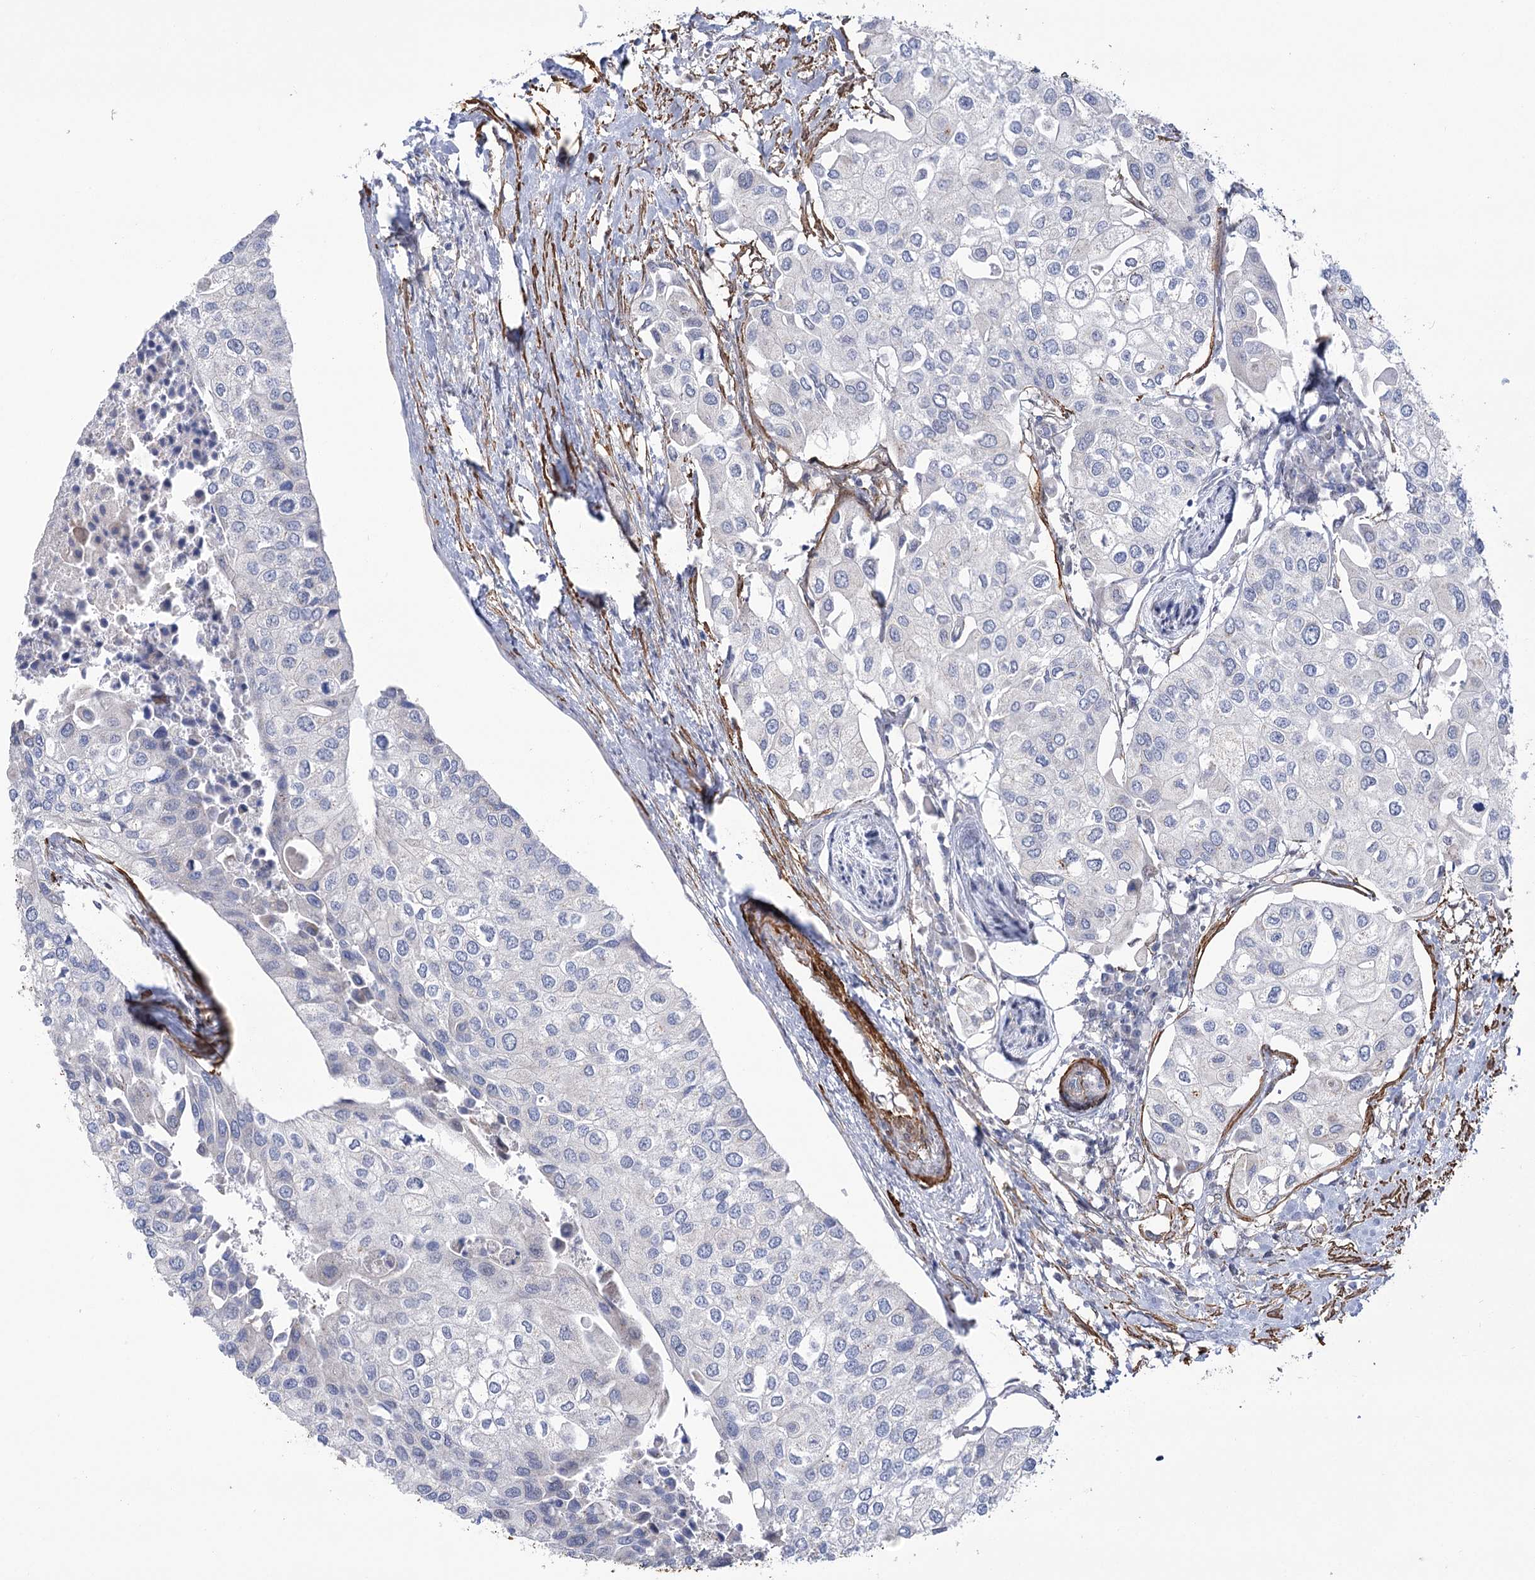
{"staining": {"intensity": "negative", "quantity": "none", "location": "none"}, "tissue": "urothelial cancer", "cell_type": "Tumor cells", "image_type": "cancer", "snomed": [{"axis": "morphology", "description": "Urothelial carcinoma, High grade"}, {"axis": "topography", "description": "Urinary bladder"}], "caption": "A high-resolution histopathology image shows IHC staining of high-grade urothelial carcinoma, which exhibits no significant expression in tumor cells.", "gene": "WASHC3", "patient": {"sex": "male", "age": 64}}